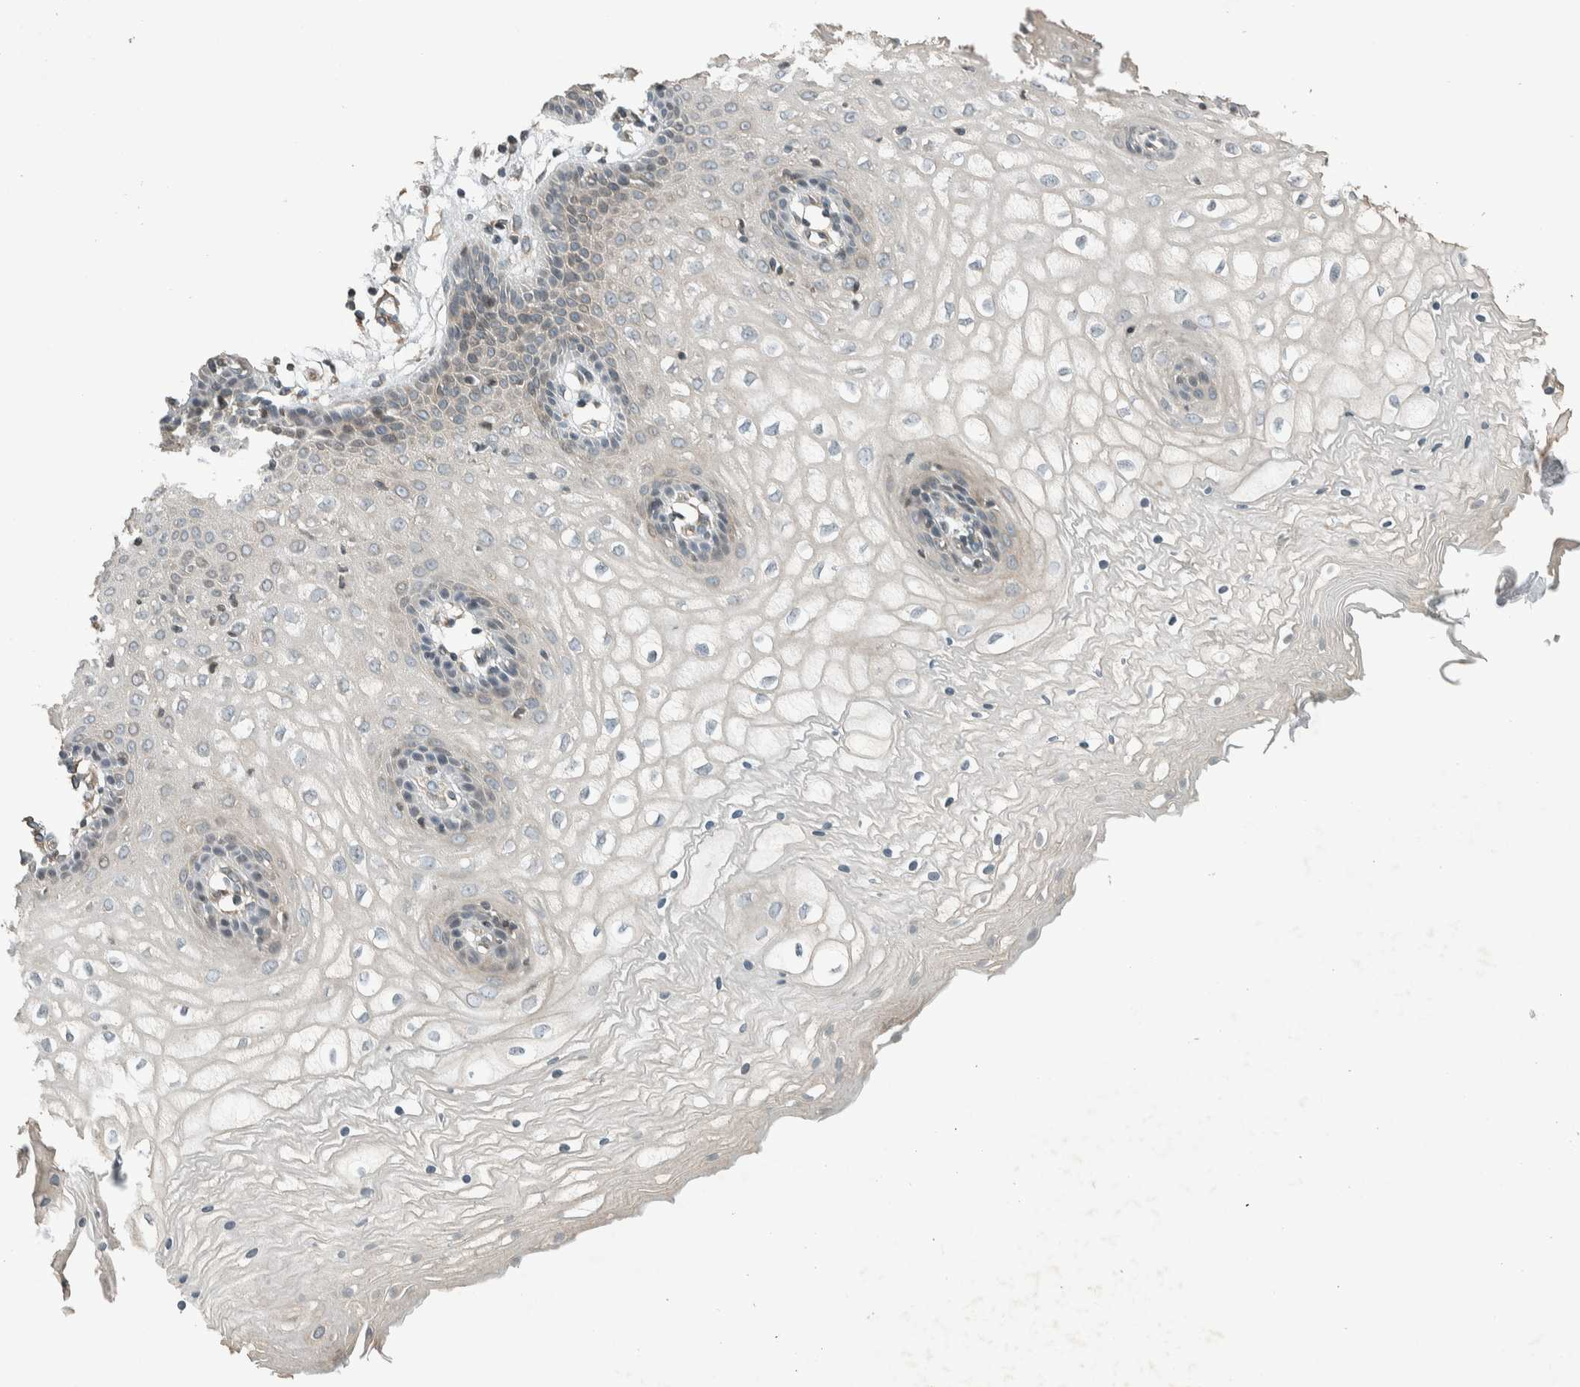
{"staining": {"intensity": "moderate", "quantity": "<25%", "location": "cytoplasmic/membranous"}, "tissue": "vagina", "cell_type": "Squamous epithelial cells", "image_type": "normal", "snomed": [{"axis": "morphology", "description": "Normal tissue, NOS"}, {"axis": "topography", "description": "Vagina"}], "caption": "Brown immunohistochemical staining in normal human vagina demonstrates moderate cytoplasmic/membranous positivity in about <25% of squamous epithelial cells.", "gene": "SEL1L", "patient": {"sex": "female", "age": 34}}